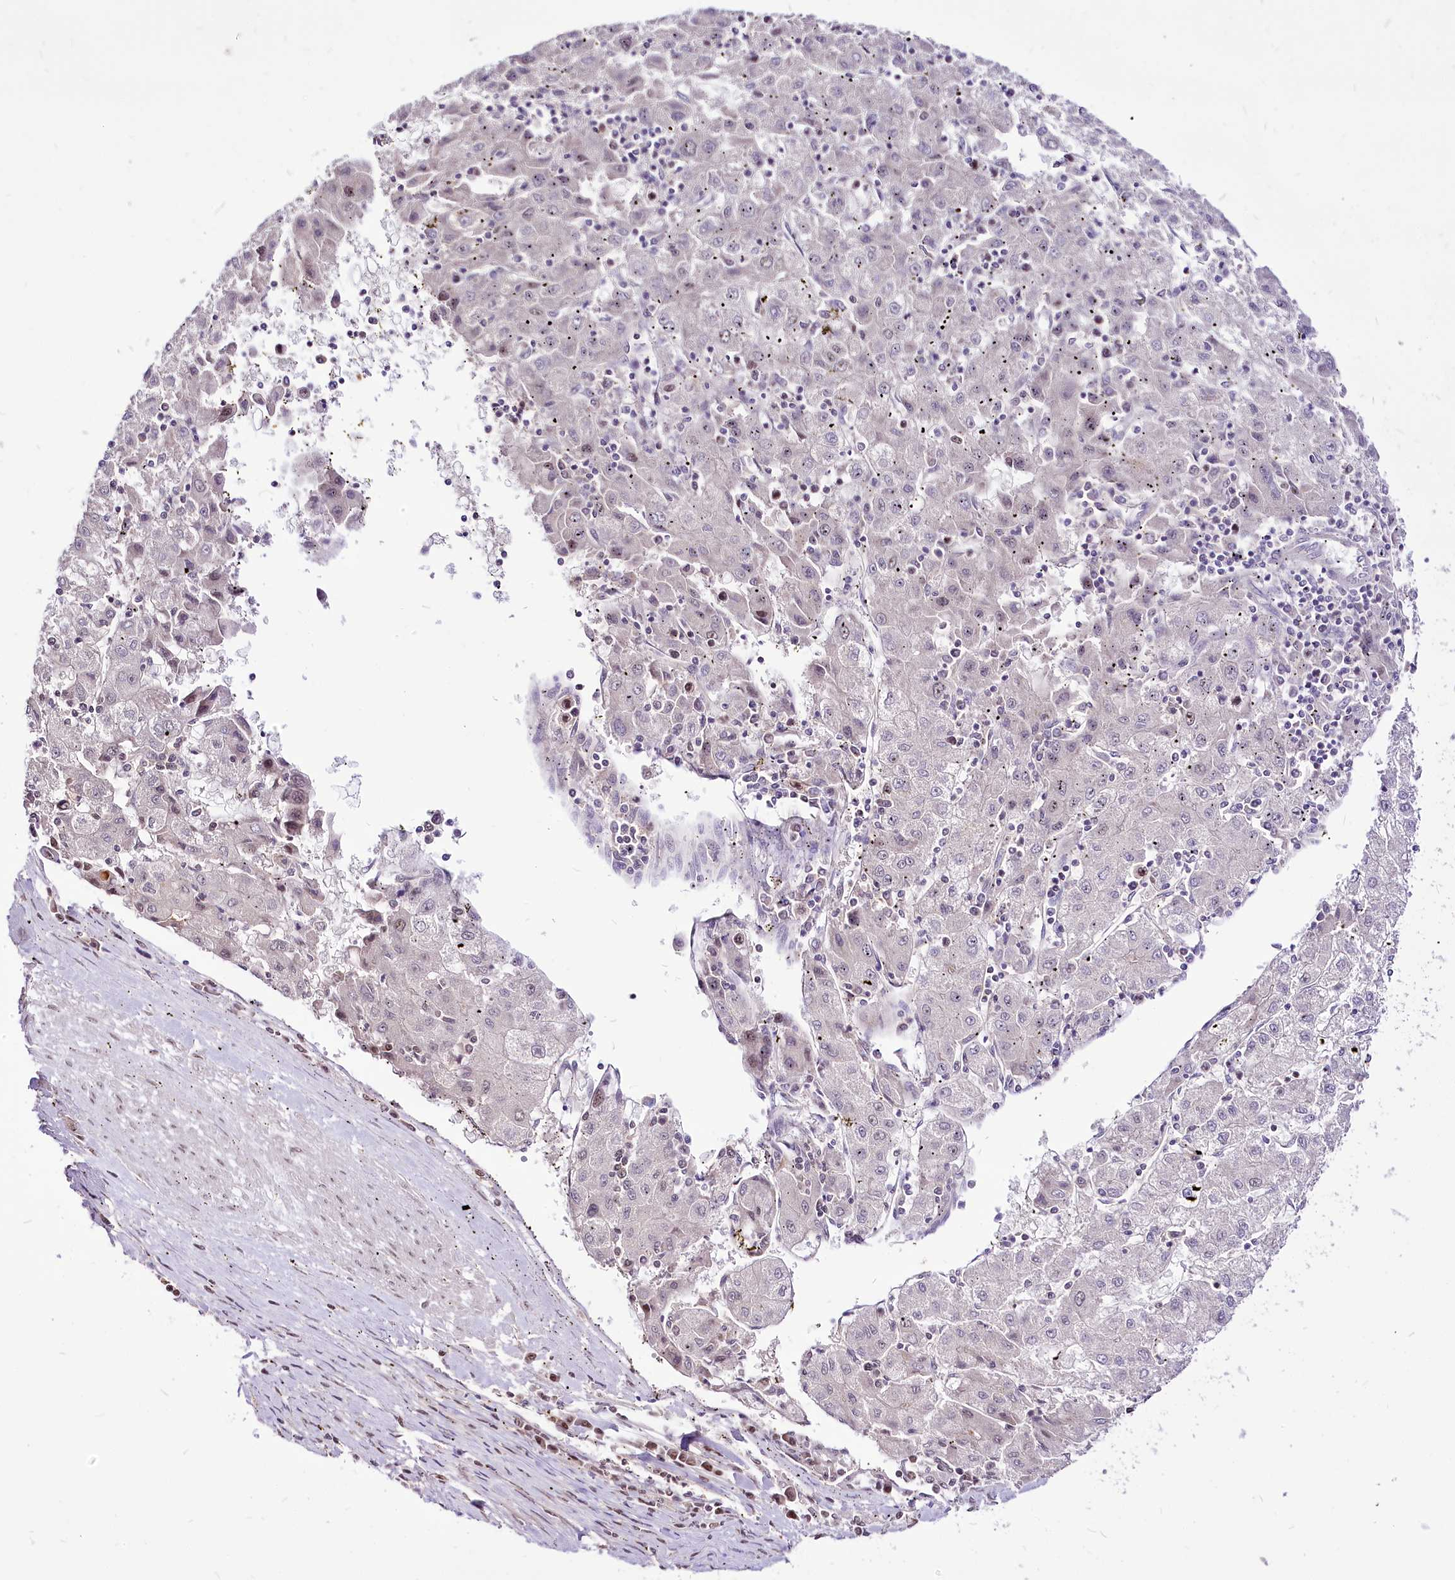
{"staining": {"intensity": "negative", "quantity": "none", "location": "none"}, "tissue": "liver cancer", "cell_type": "Tumor cells", "image_type": "cancer", "snomed": [{"axis": "morphology", "description": "Carcinoma, Hepatocellular, NOS"}, {"axis": "topography", "description": "Liver"}], "caption": "Immunohistochemistry histopathology image of neoplastic tissue: human liver cancer stained with DAB shows no significant protein positivity in tumor cells. (DAB IHC with hematoxylin counter stain).", "gene": "POLA2", "patient": {"sex": "male", "age": 72}}